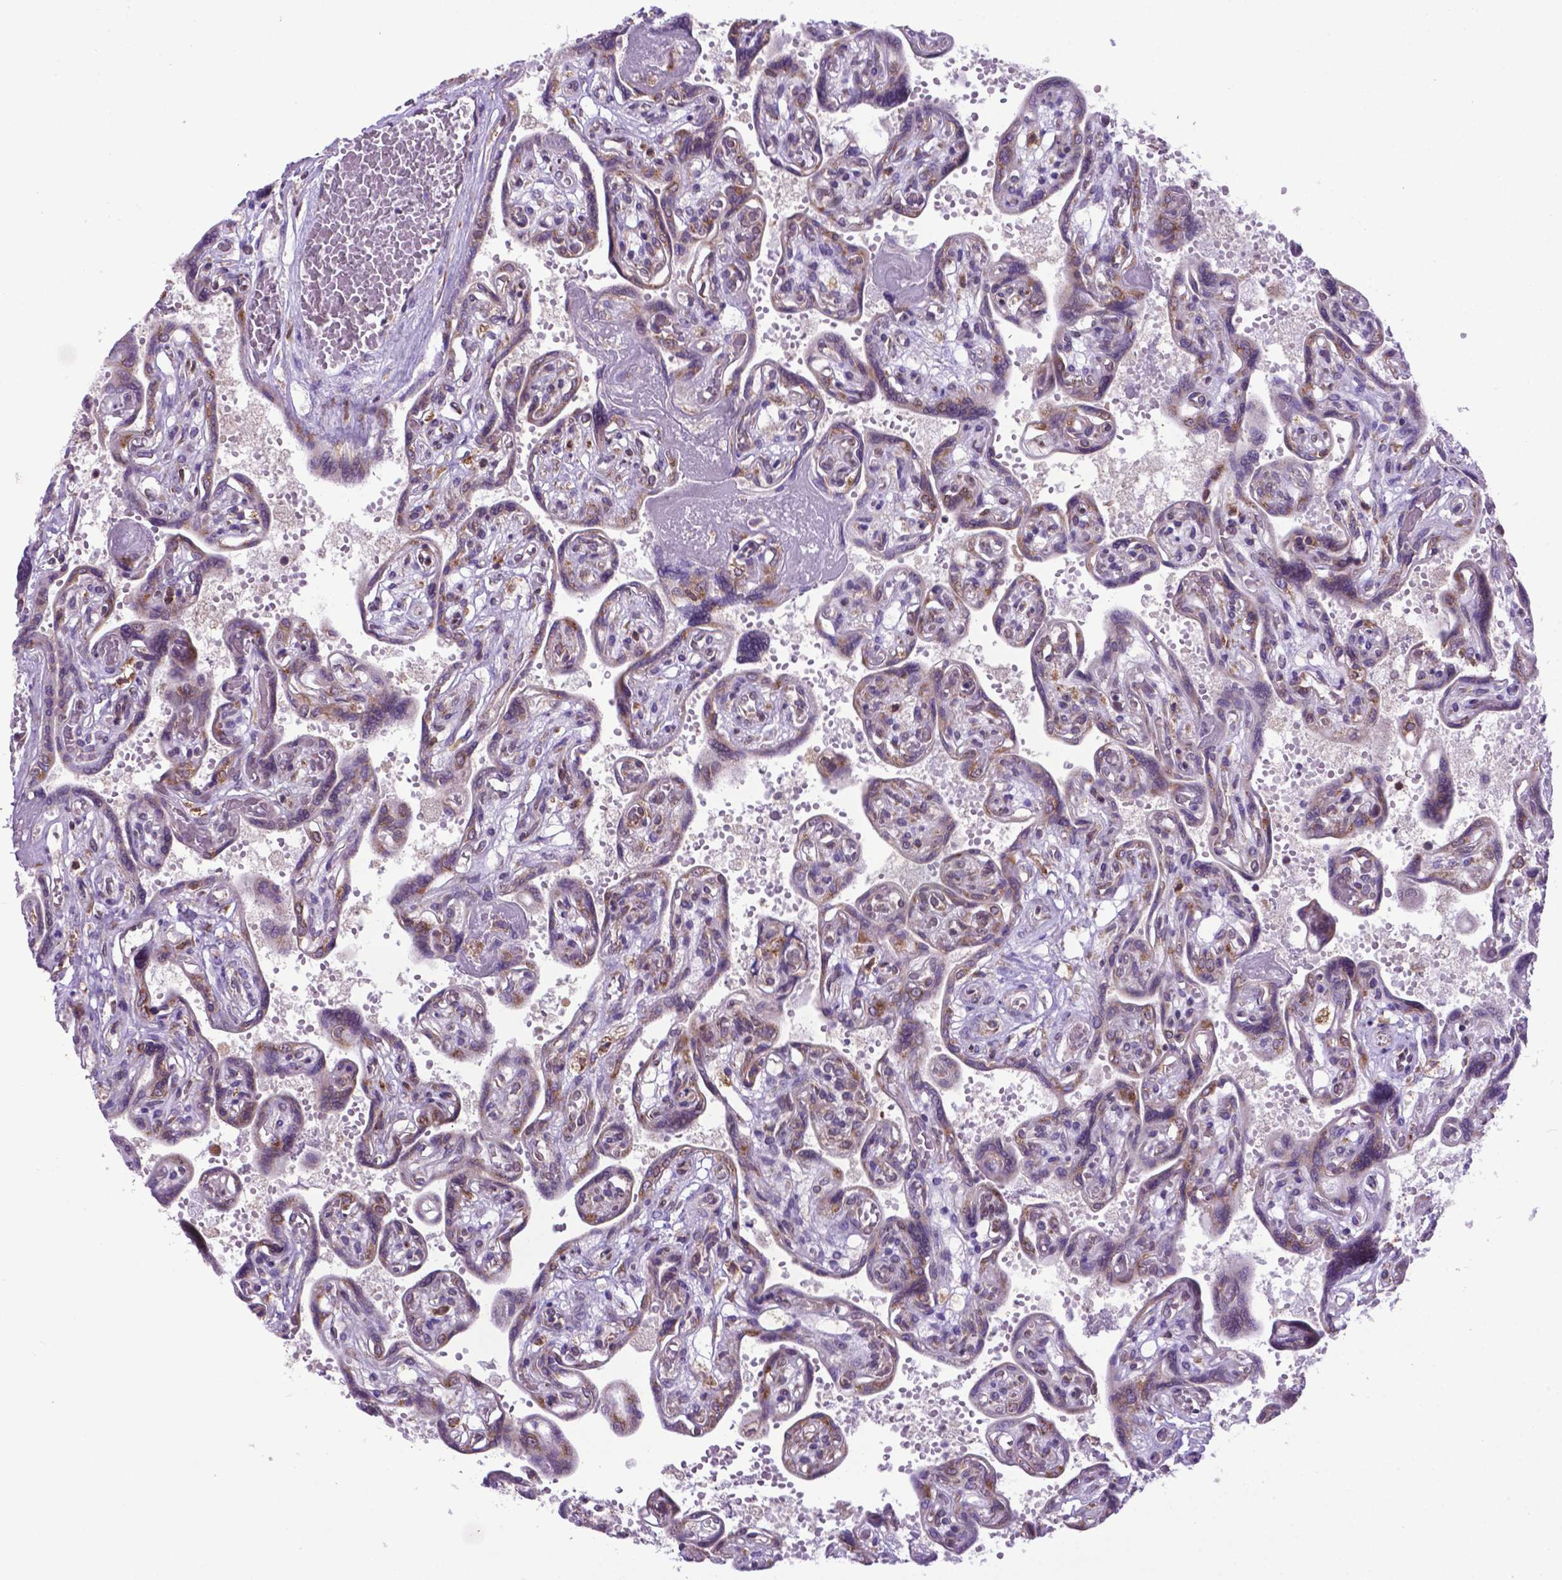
{"staining": {"intensity": "moderate", "quantity": ">75%", "location": "cytoplasmic/membranous,nuclear"}, "tissue": "placenta", "cell_type": "Decidual cells", "image_type": "normal", "snomed": [{"axis": "morphology", "description": "Normal tissue, NOS"}, {"axis": "topography", "description": "Placenta"}], "caption": "Decidual cells show medium levels of moderate cytoplasmic/membranous,nuclear staining in approximately >75% of cells in benign human placenta.", "gene": "ENSG00000269590", "patient": {"sex": "female", "age": 32}}